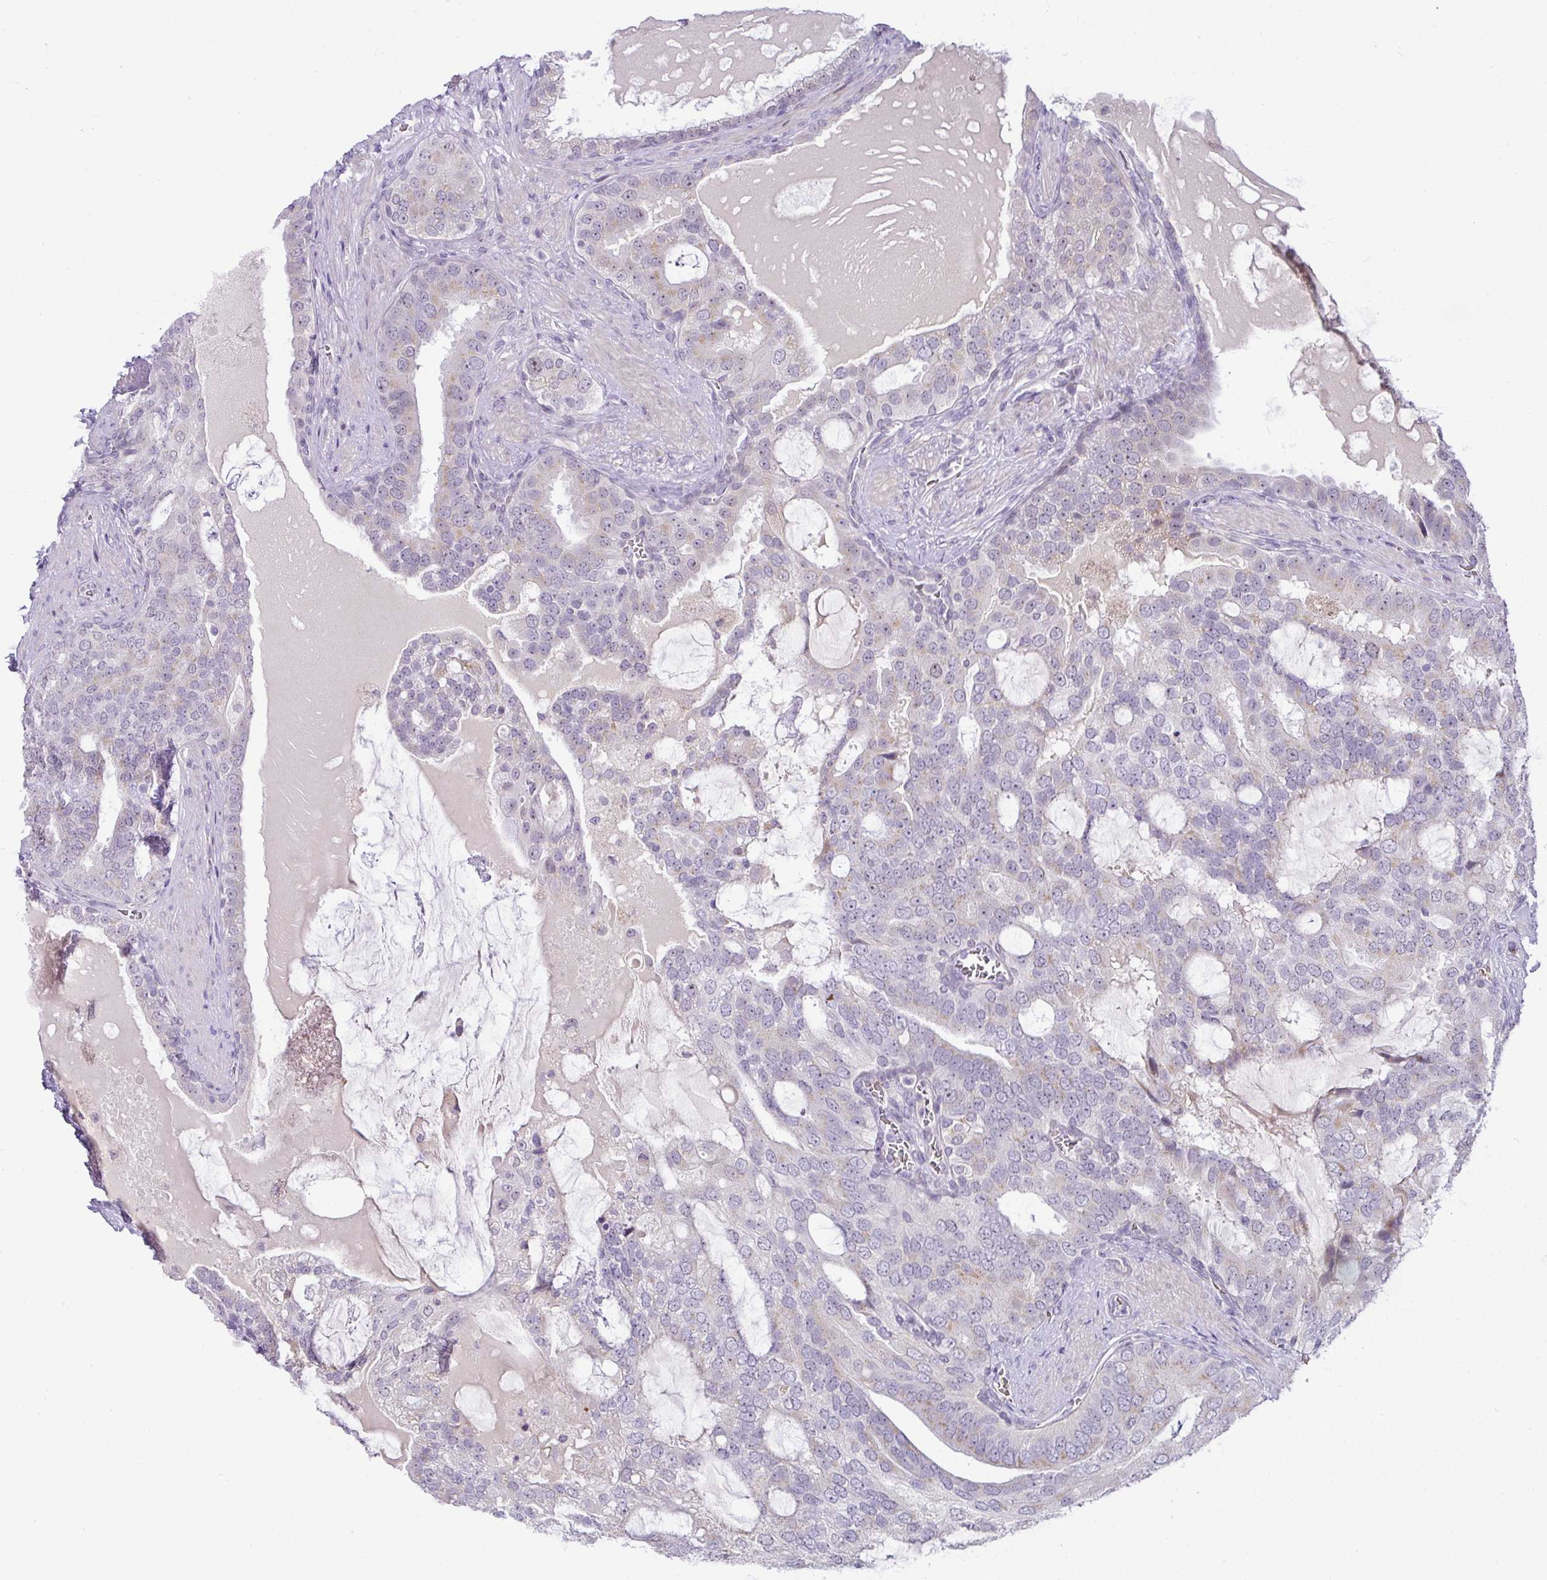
{"staining": {"intensity": "weak", "quantity": "<25%", "location": "cytoplasmic/membranous"}, "tissue": "prostate cancer", "cell_type": "Tumor cells", "image_type": "cancer", "snomed": [{"axis": "morphology", "description": "Adenocarcinoma, High grade"}, {"axis": "topography", "description": "Prostate"}], "caption": "The IHC micrograph has no significant expression in tumor cells of prostate cancer tissue.", "gene": "PARP2", "patient": {"sex": "male", "age": 55}}